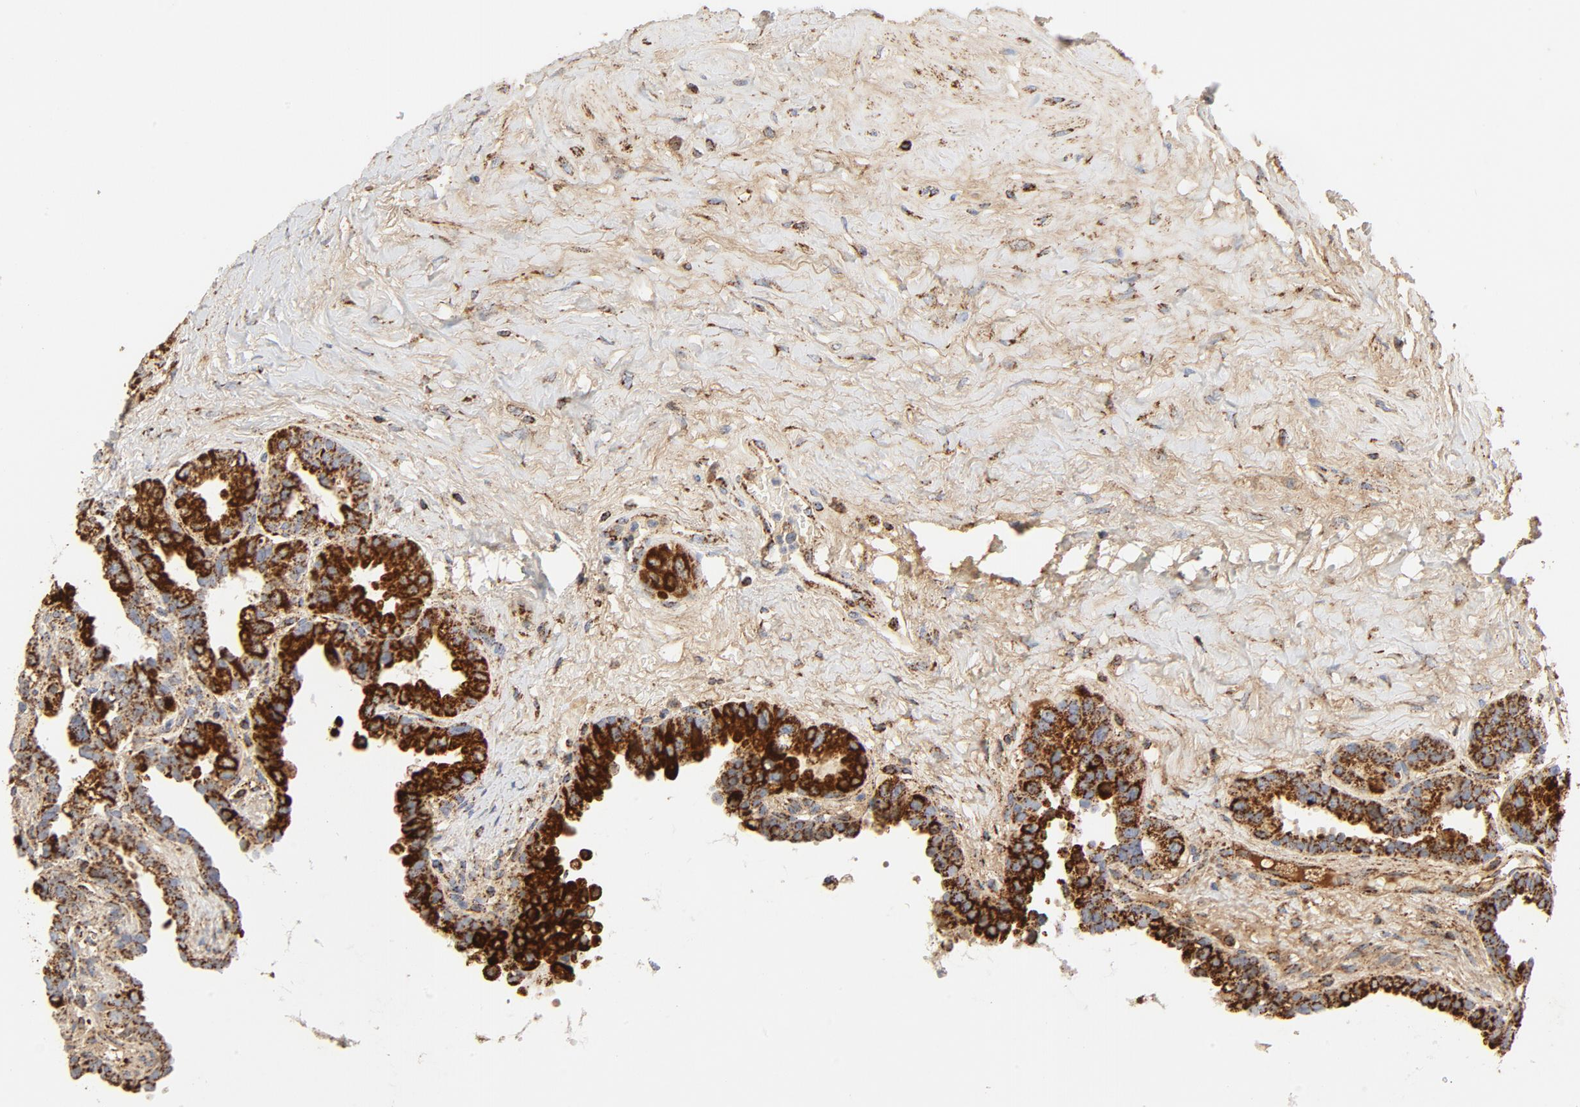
{"staining": {"intensity": "strong", "quantity": ">75%", "location": "cytoplasmic/membranous"}, "tissue": "seminal vesicle", "cell_type": "Glandular cells", "image_type": "normal", "snomed": [{"axis": "morphology", "description": "Normal tissue, NOS"}, {"axis": "topography", "description": "Seminal veicle"}], "caption": "Immunohistochemistry (DAB) staining of unremarkable human seminal vesicle shows strong cytoplasmic/membranous protein staining in about >75% of glandular cells. The staining is performed using DAB brown chromogen to label protein expression. The nuclei are counter-stained blue using hematoxylin.", "gene": "PCNX4", "patient": {"sex": "male", "age": 61}}